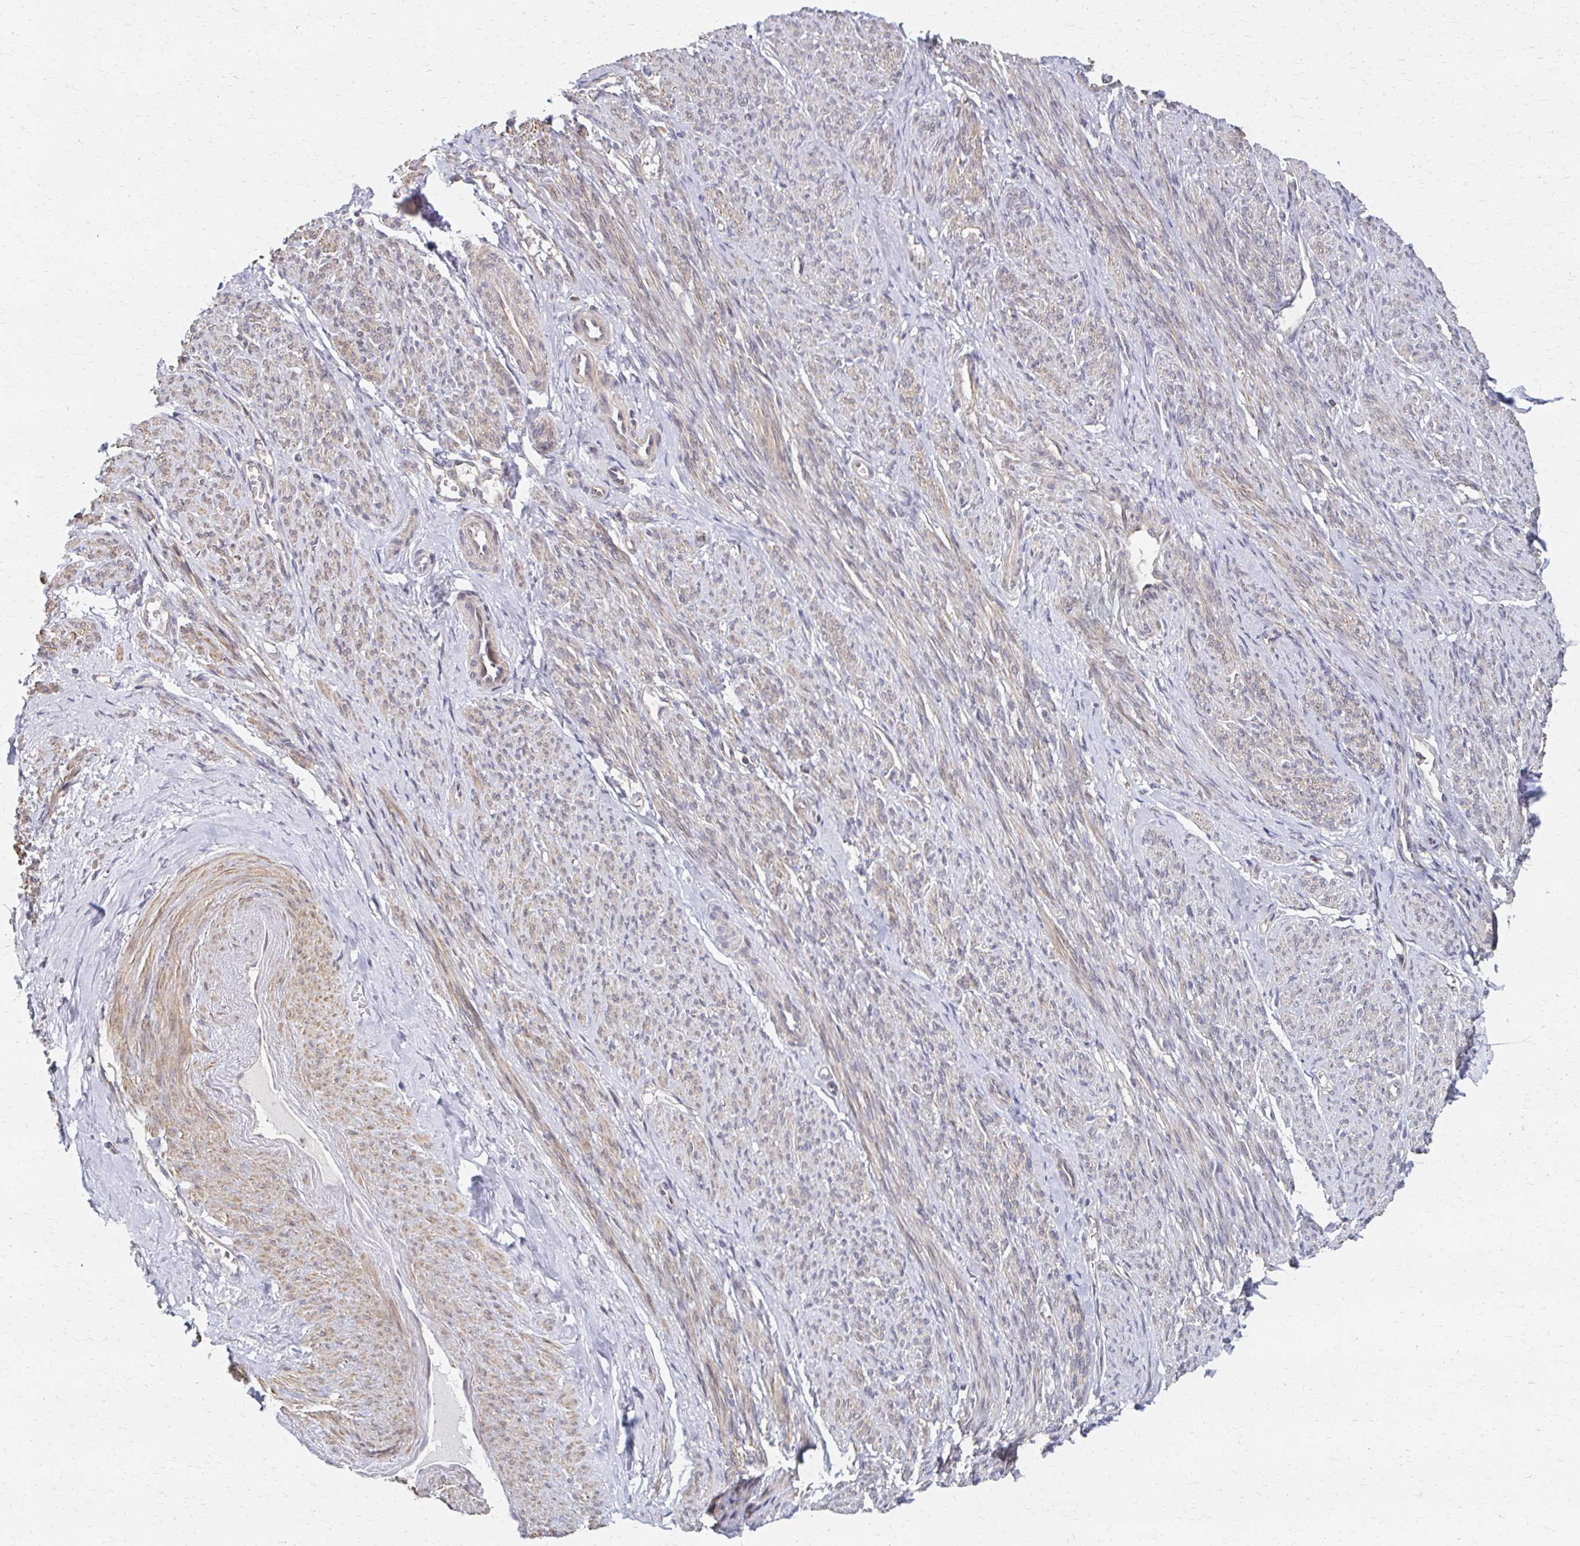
{"staining": {"intensity": "moderate", "quantity": ">75%", "location": "cytoplasmic/membranous"}, "tissue": "smooth muscle", "cell_type": "Smooth muscle cells", "image_type": "normal", "snomed": [{"axis": "morphology", "description": "Normal tissue, NOS"}, {"axis": "topography", "description": "Smooth muscle"}], "caption": "Immunohistochemistry micrograph of normal human smooth muscle stained for a protein (brown), which reveals medium levels of moderate cytoplasmic/membranous staining in approximately >75% of smooth muscle cells.", "gene": "EOLA1", "patient": {"sex": "female", "age": 65}}